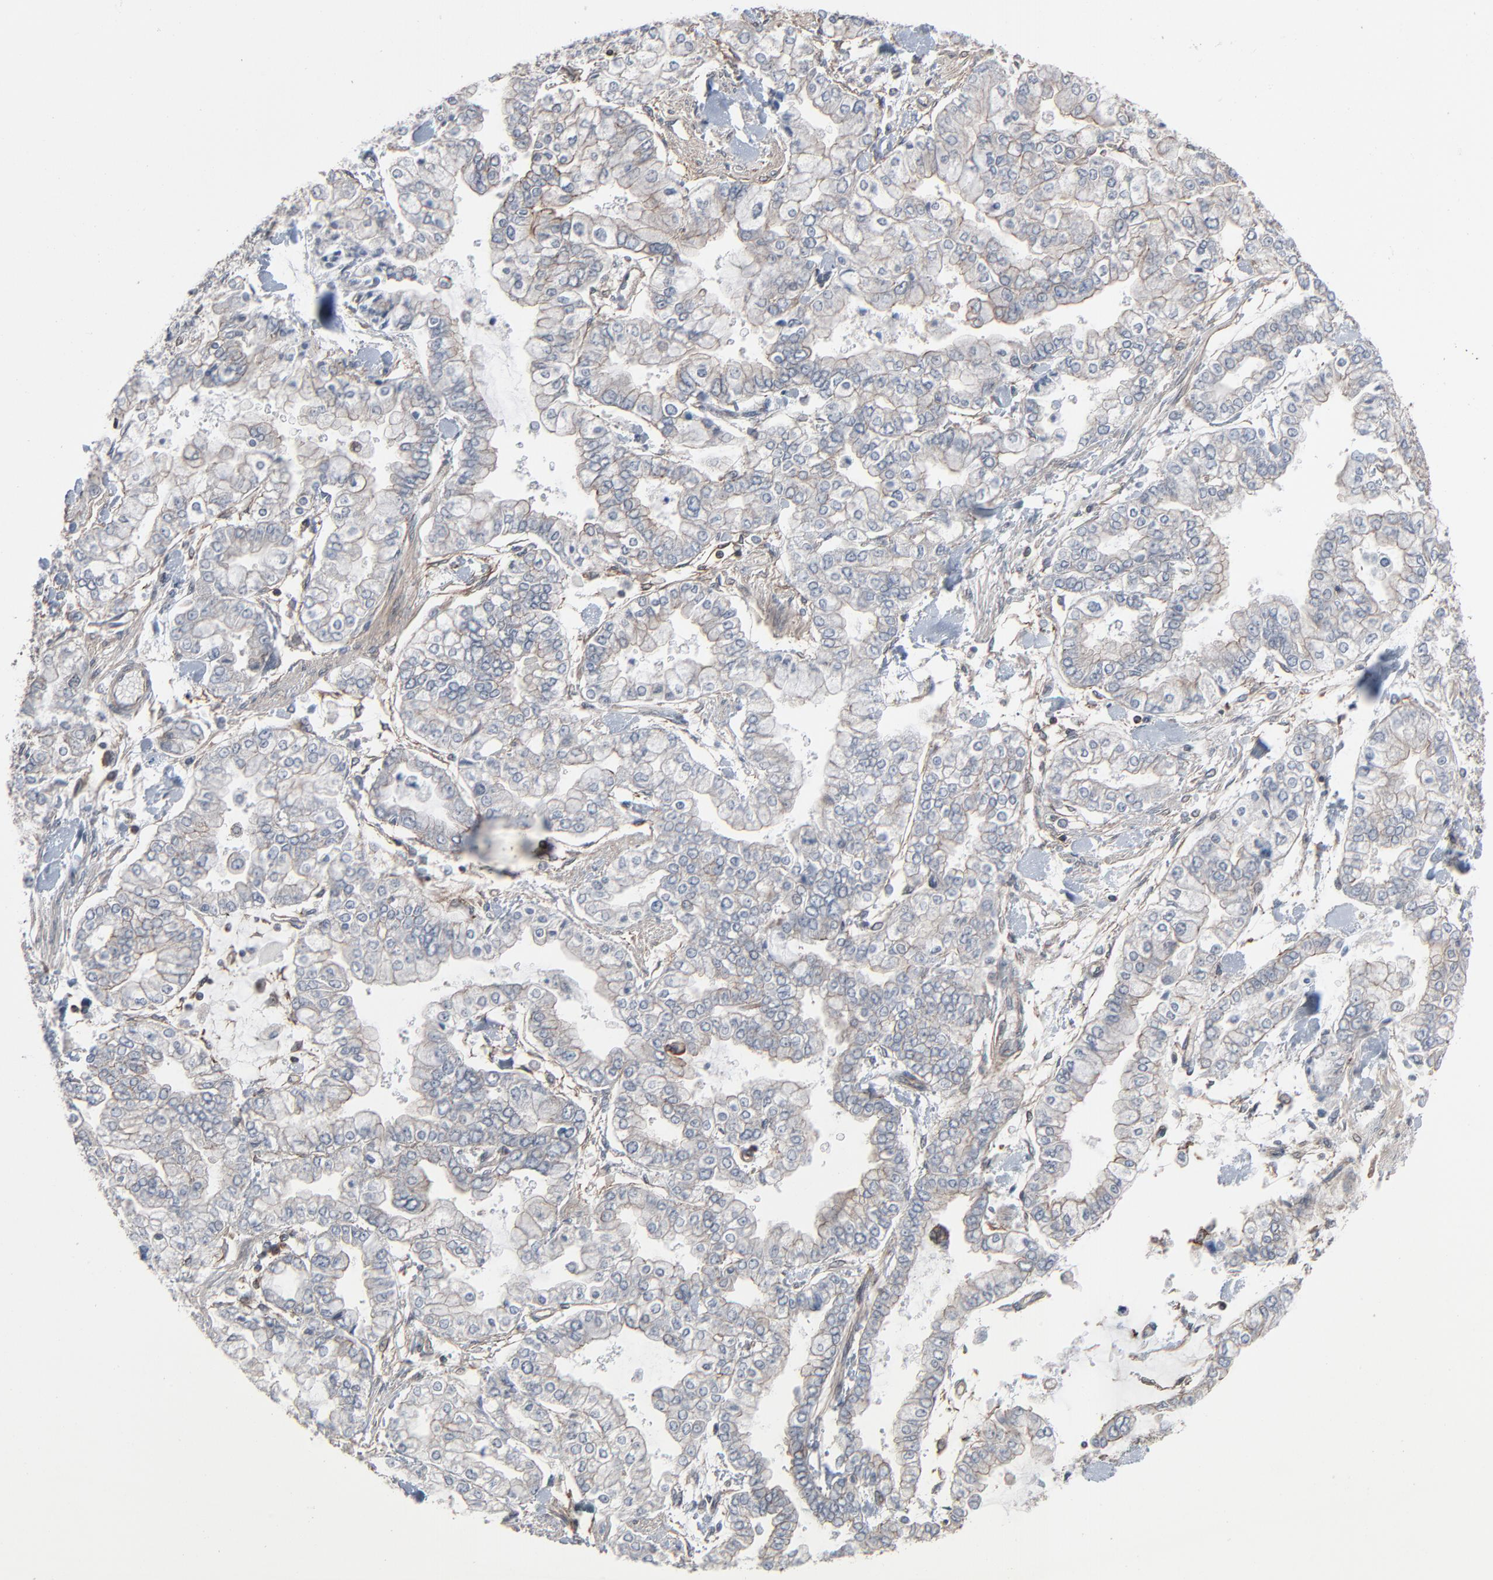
{"staining": {"intensity": "negative", "quantity": "none", "location": "none"}, "tissue": "stomach cancer", "cell_type": "Tumor cells", "image_type": "cancer", "snomed": [{"axis": "morphology", "description": "Normal tissue, NOS"}, {"axis": "morphology", "description": "Adenocarcinoma, NOS"}, {"axis": "topography", "description": "Stomach, upper"}, {"axis": "topography", "description": "Stomach"}], "caption": "High power microscopy micrograph of an immunohistochemistry (IHC) histopathology image of adenocarcinoma (stomach), revealing no significant positivity in tumor cells.", "gene": "OPTN", "patient": {"sex": "male", "age": 76}}